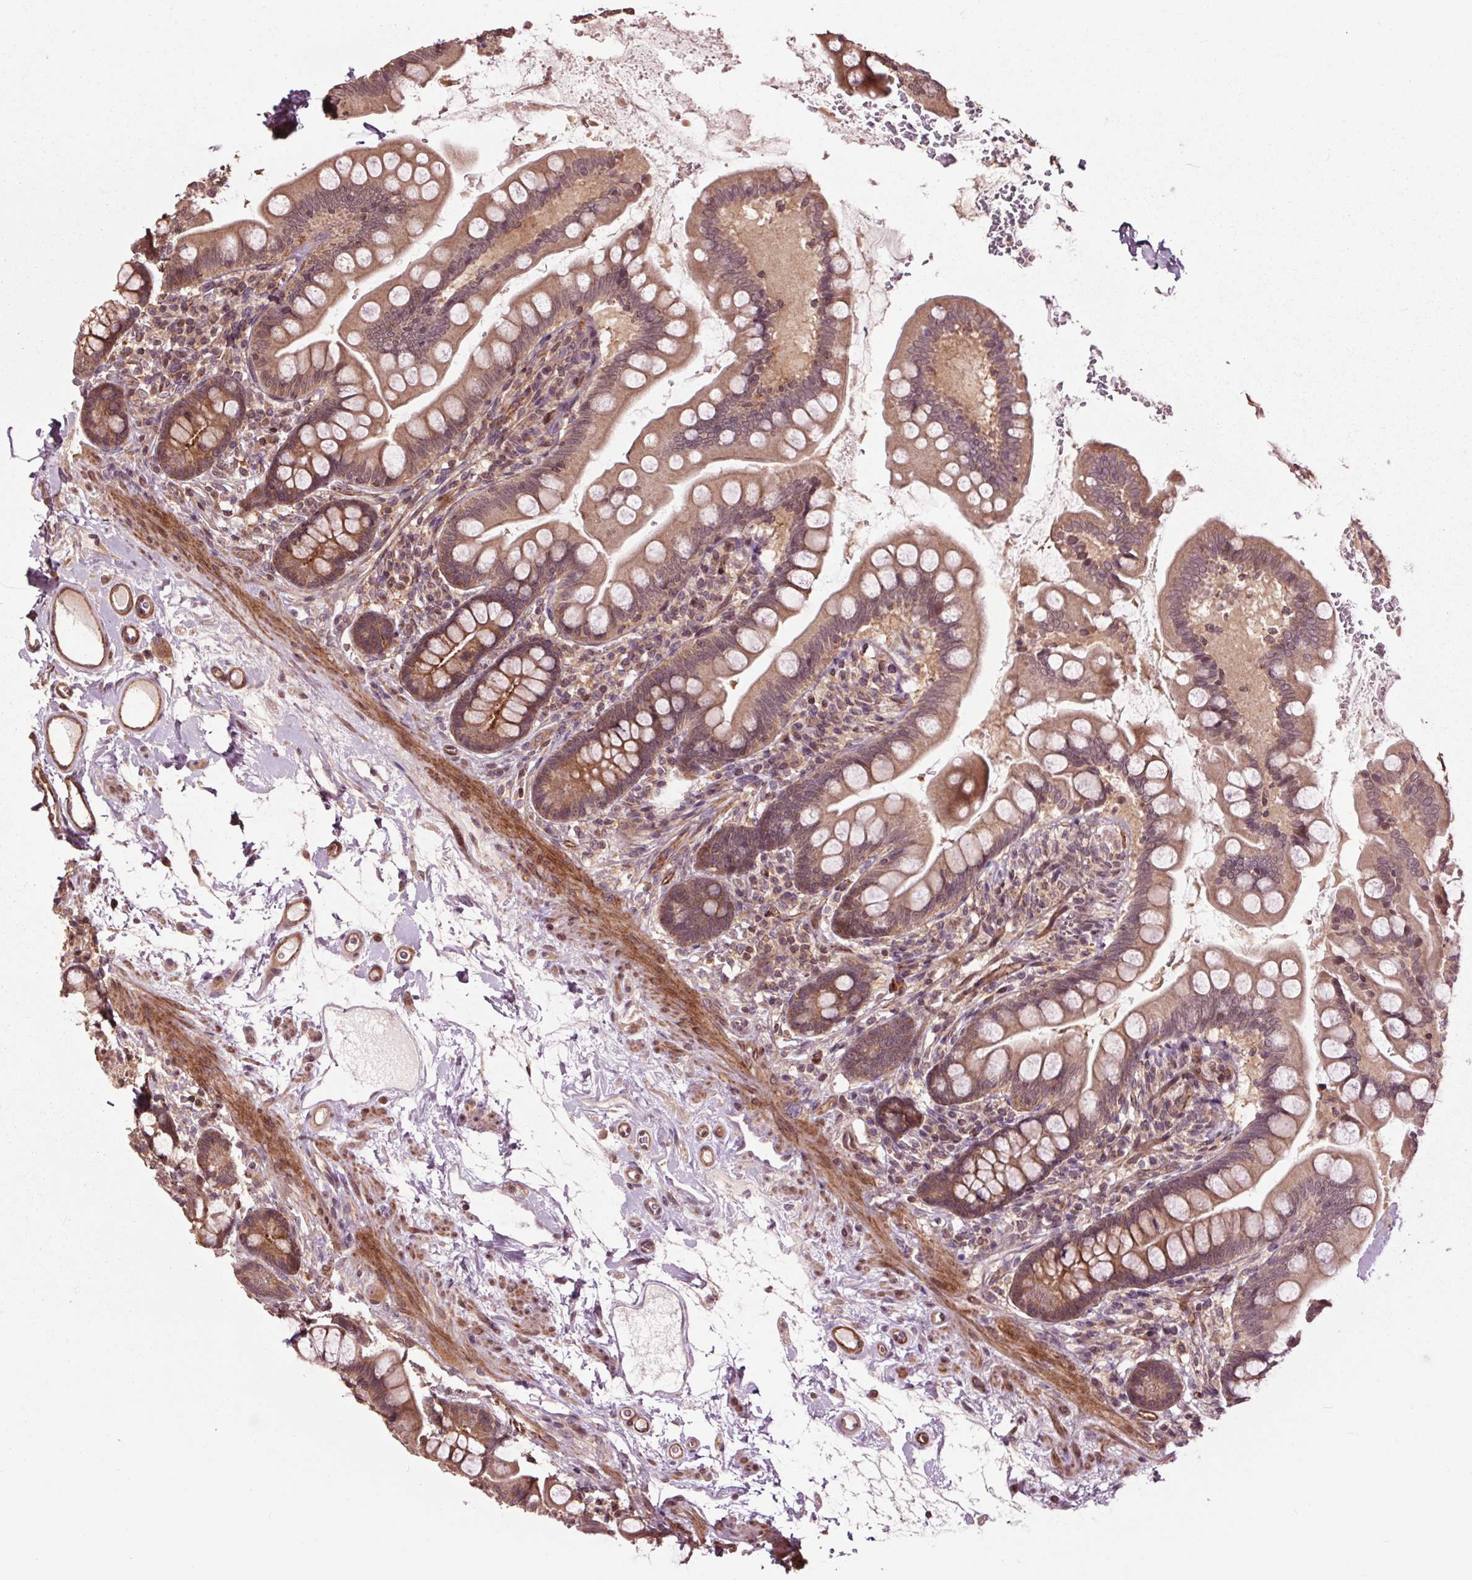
{"staining": {"intensity": "moderate", "quantity": ">75%", "location": "cytoplasmic/membranous,nuclear"}, "tissue": "small intestine", "cell_type": "Glandular cells", "image_type": "normal", "snomed": [{"axis": "morphology", "description": "Normal tissue, NOS"}, {"axis": "topography", "description": "Small intestine"}], "caption": "Immunohistochemical staining of benign human small intestine shows moderate cytoplasmic/membranous,nuclear protein staining in about >75% of glandular cells. Nuclei are stained in blue.", "gene": "CEP95", "patient": {"sex": "female", "age": 56}}